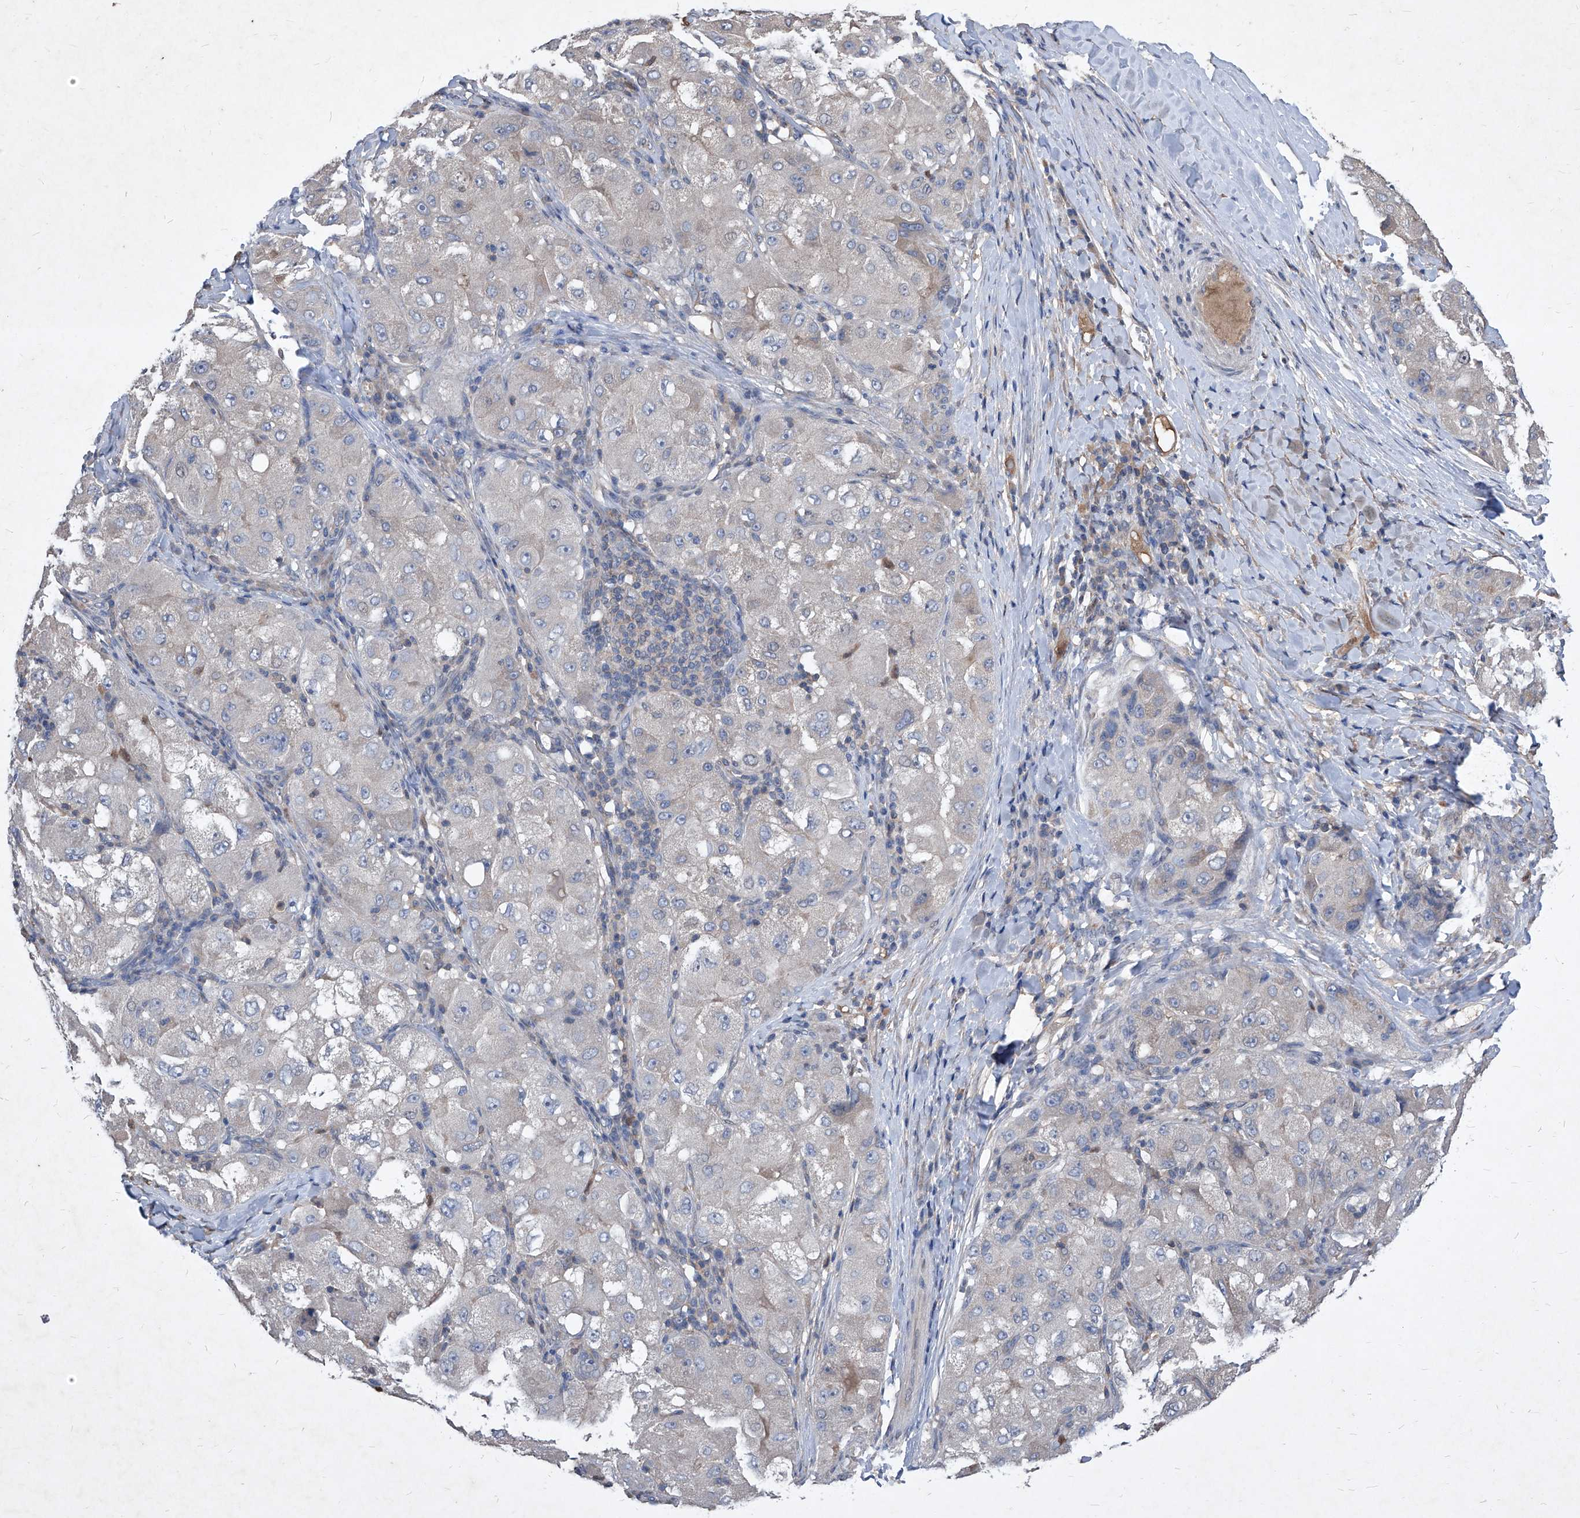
{"staining": {"intensity": "negative", "quantity": "none", "location": "none"}, "tissue": "liver cancer", "cell_type": "Tumor cells", "image_type": "cancer", "snomed": [{"axis": "morphology", "description": "Carcinoma, Hepatocellular, NOS"}, {"axis": "topography", "description": "Liver"}], "caption": "Hepatocellular carcinoma (liver) was stained to show a protein in brown. There is no significant staining in tumor cells.", "gene": "SYNGR1", "patient": {"sex": "male", "age": 80}}